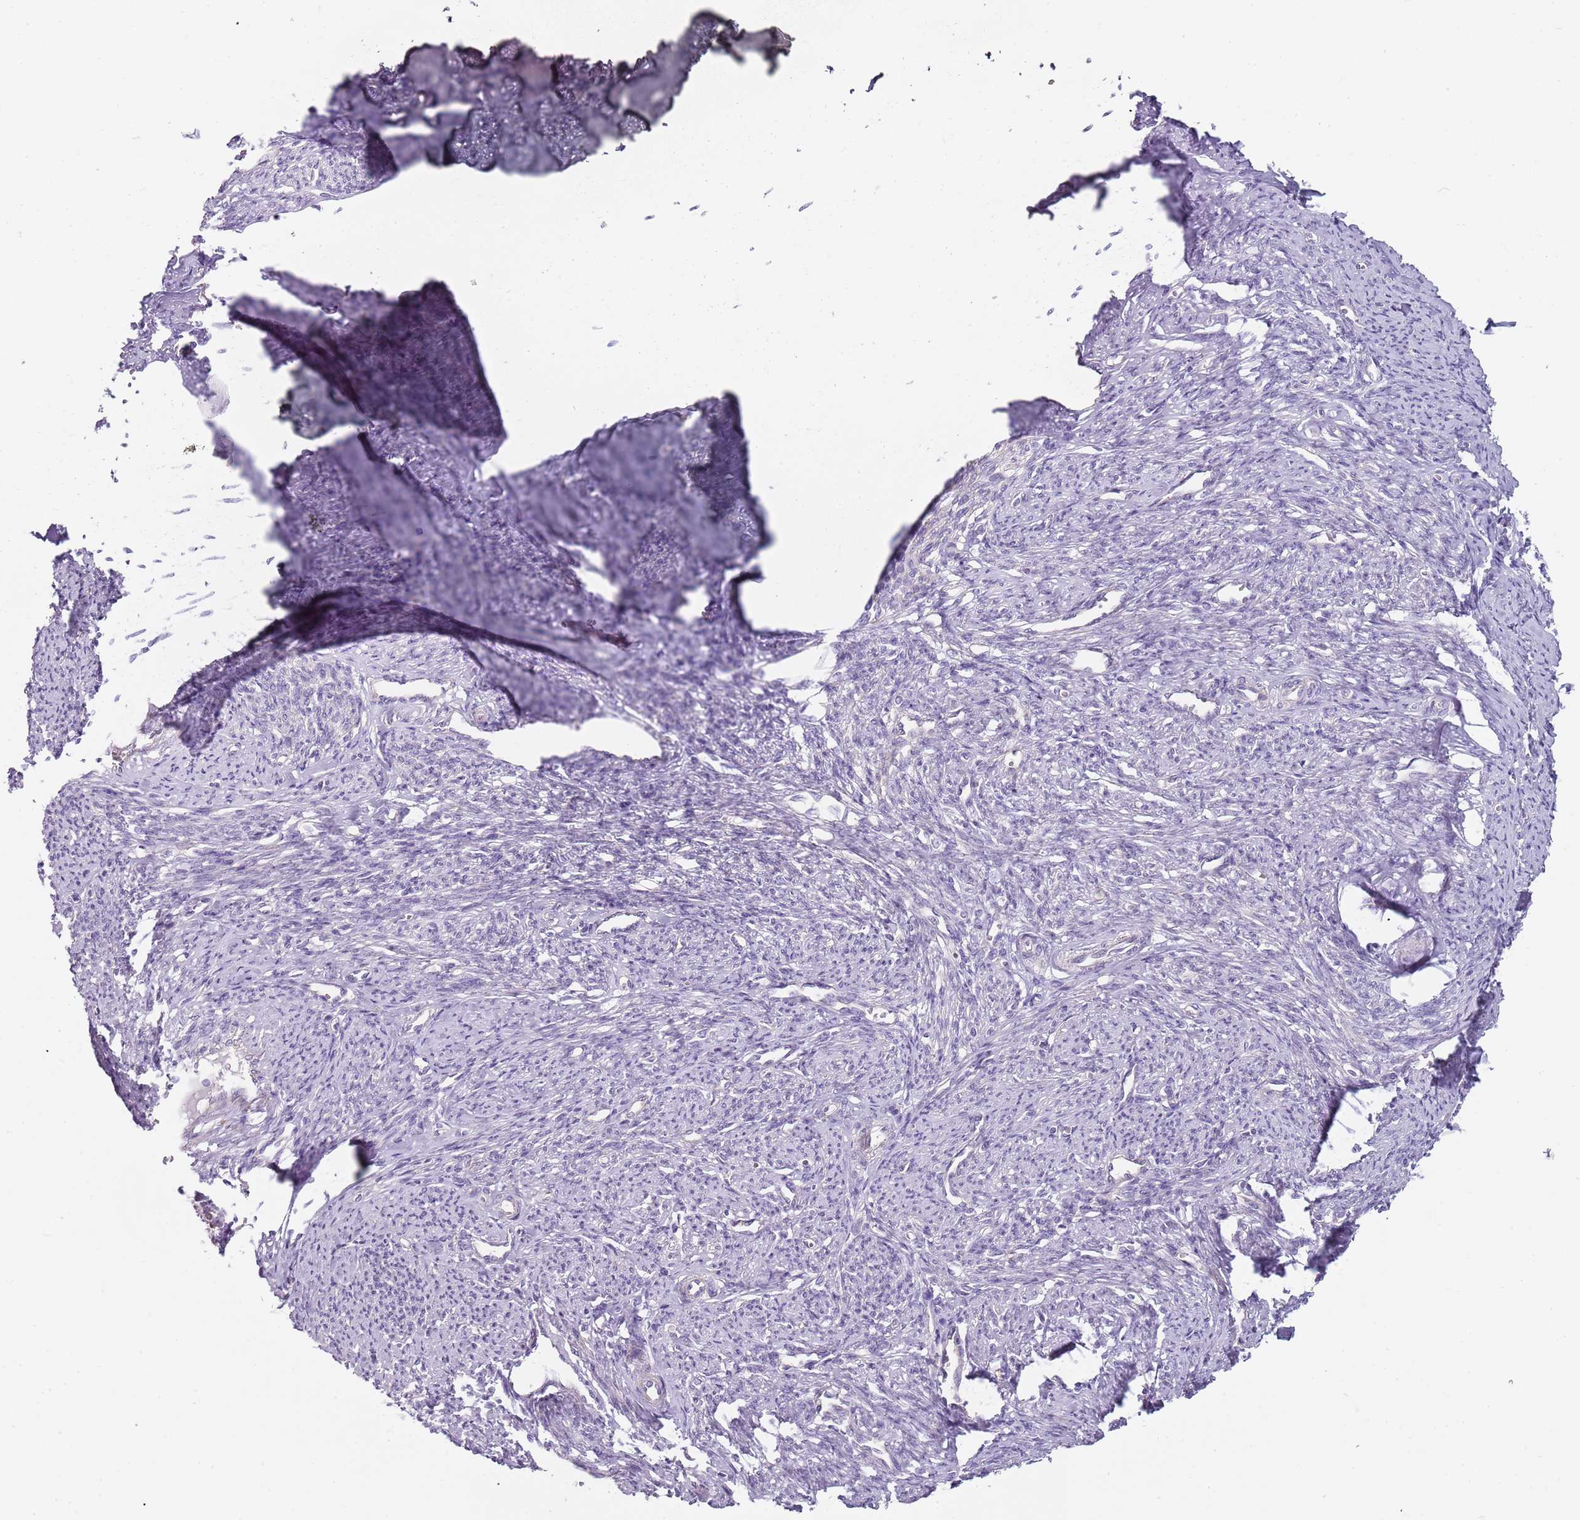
{"staining": {"intensity": "weak", "quantity": "25%-75%", "location": "cytoplasmic/membranous"}, "tissue": "smooth muscle", "cell_type": "Smooth muscle cells", "image_type": "normal", "snomed": [{"axis": "morphology", "description": "Normal tissue, NOS"}, {"axis": "topography", "description": "Smooth muscle"}, {"axis": "topography", "description": "Uterus"}], "caption": "Weak cytoplasmic/membranous expression for a protein is appreciated in about 25%-75% of smooth muscle cells of normal smooth muscle using immunohistochemistry.", "gene": "SLC26A6", "patient": {"sex": "female", "age": 59}}